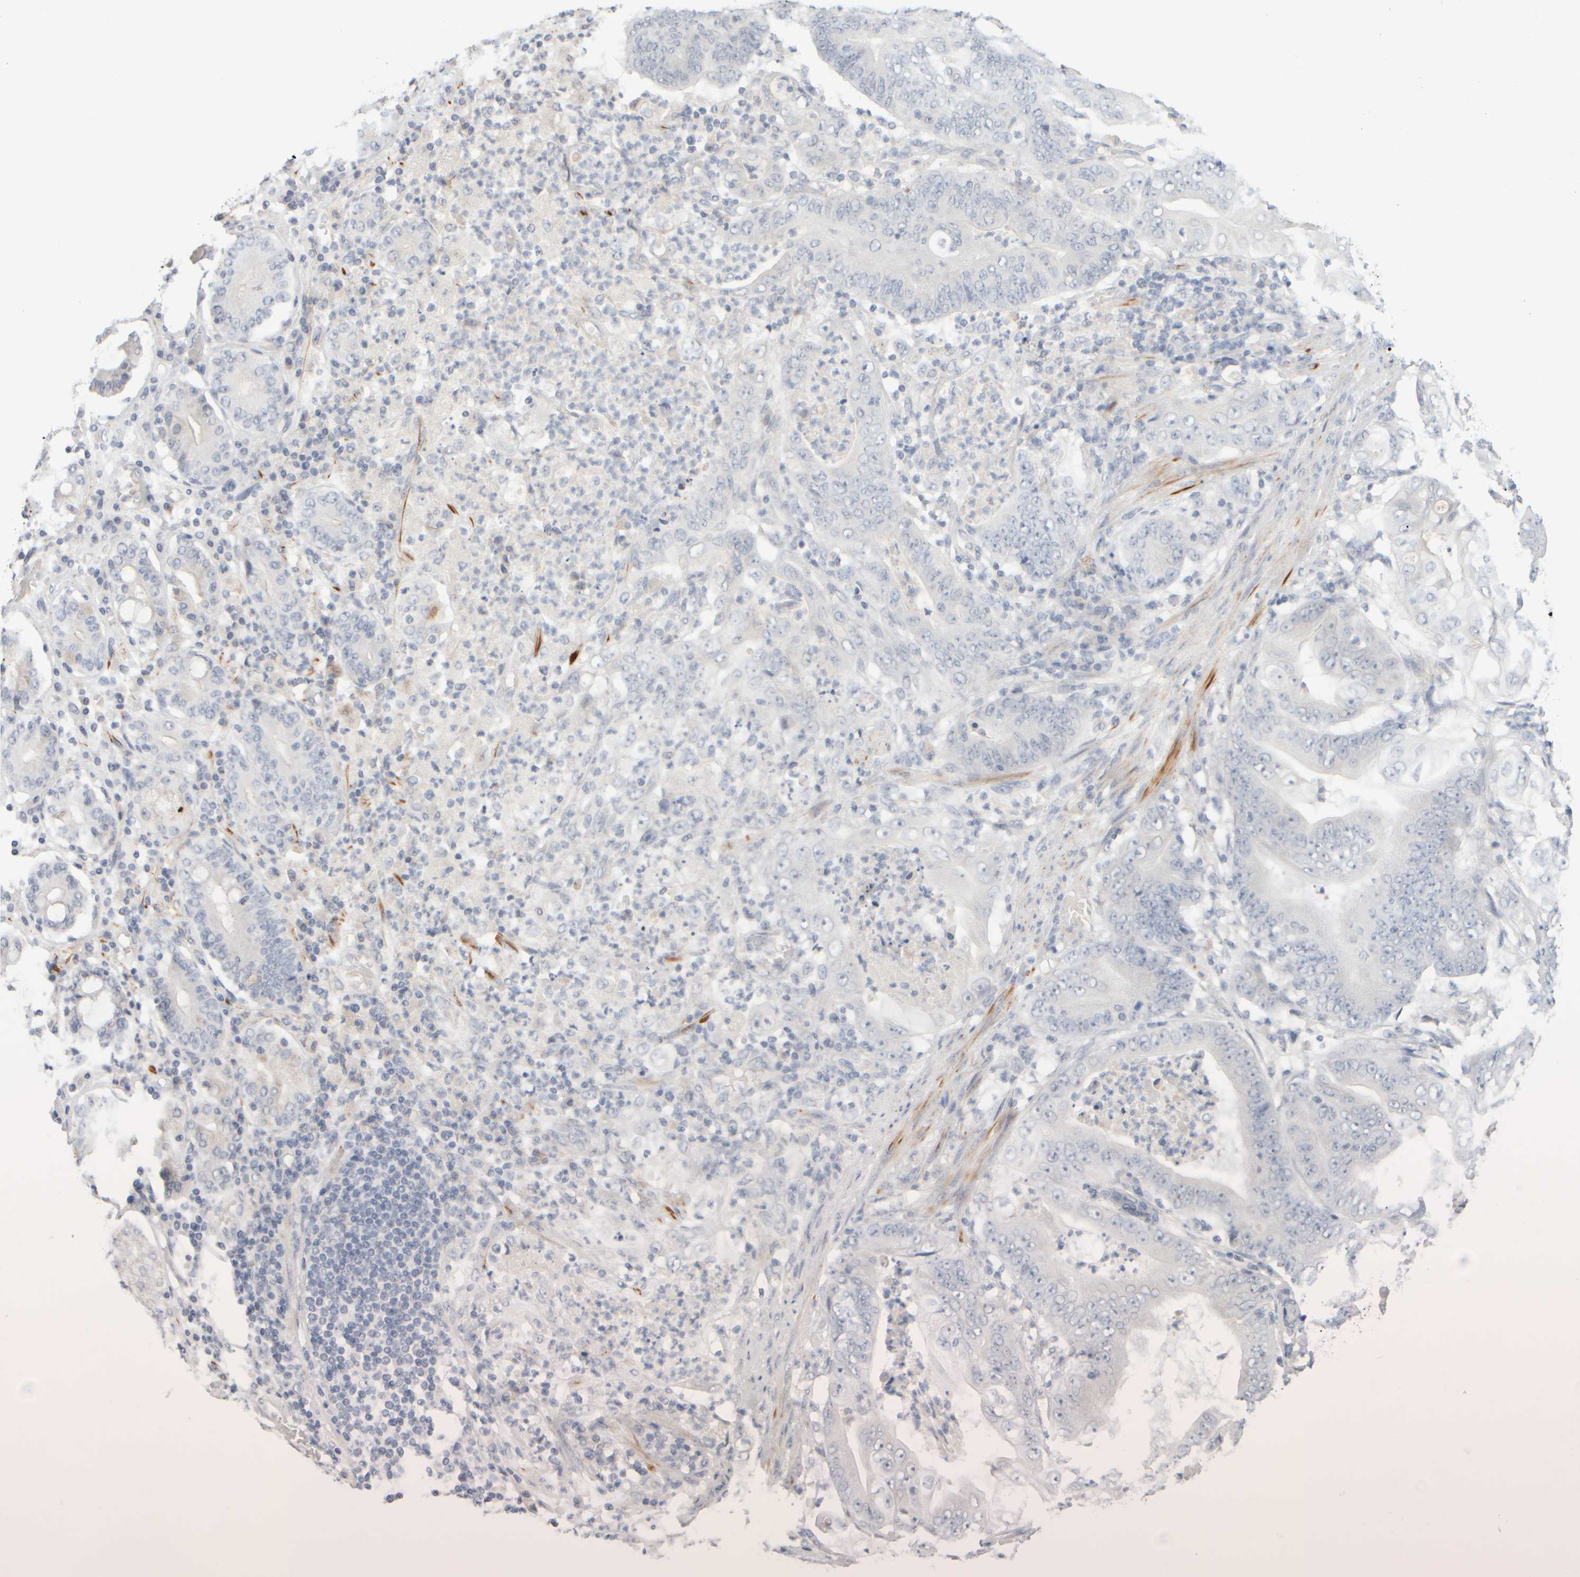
{"staining": {"intensity": "negative", "quantity": "none", "location": "none"}, "tissue": "stomach cancer", "cell_type": "Tumor cells", "image_type": "cancer", "snomed": [{"axis": "morphology", "description": "Adenocarcinoma, NOS"}, {"axis": "topography", "description": "Stomach"}], "caption": "DAB (3,3'-diaminobenzidine) immunohistochemical staining of human stomach cancer (adenocarcinoma) displays no significant positivity in tumor cells. (DAB (3,3'-diaminobenzidine) immunohistochemistry (IHC) with hematoxylin counter stain).", "gene": "ZNF112", "patient": {"sex": "female", "age": 73}}